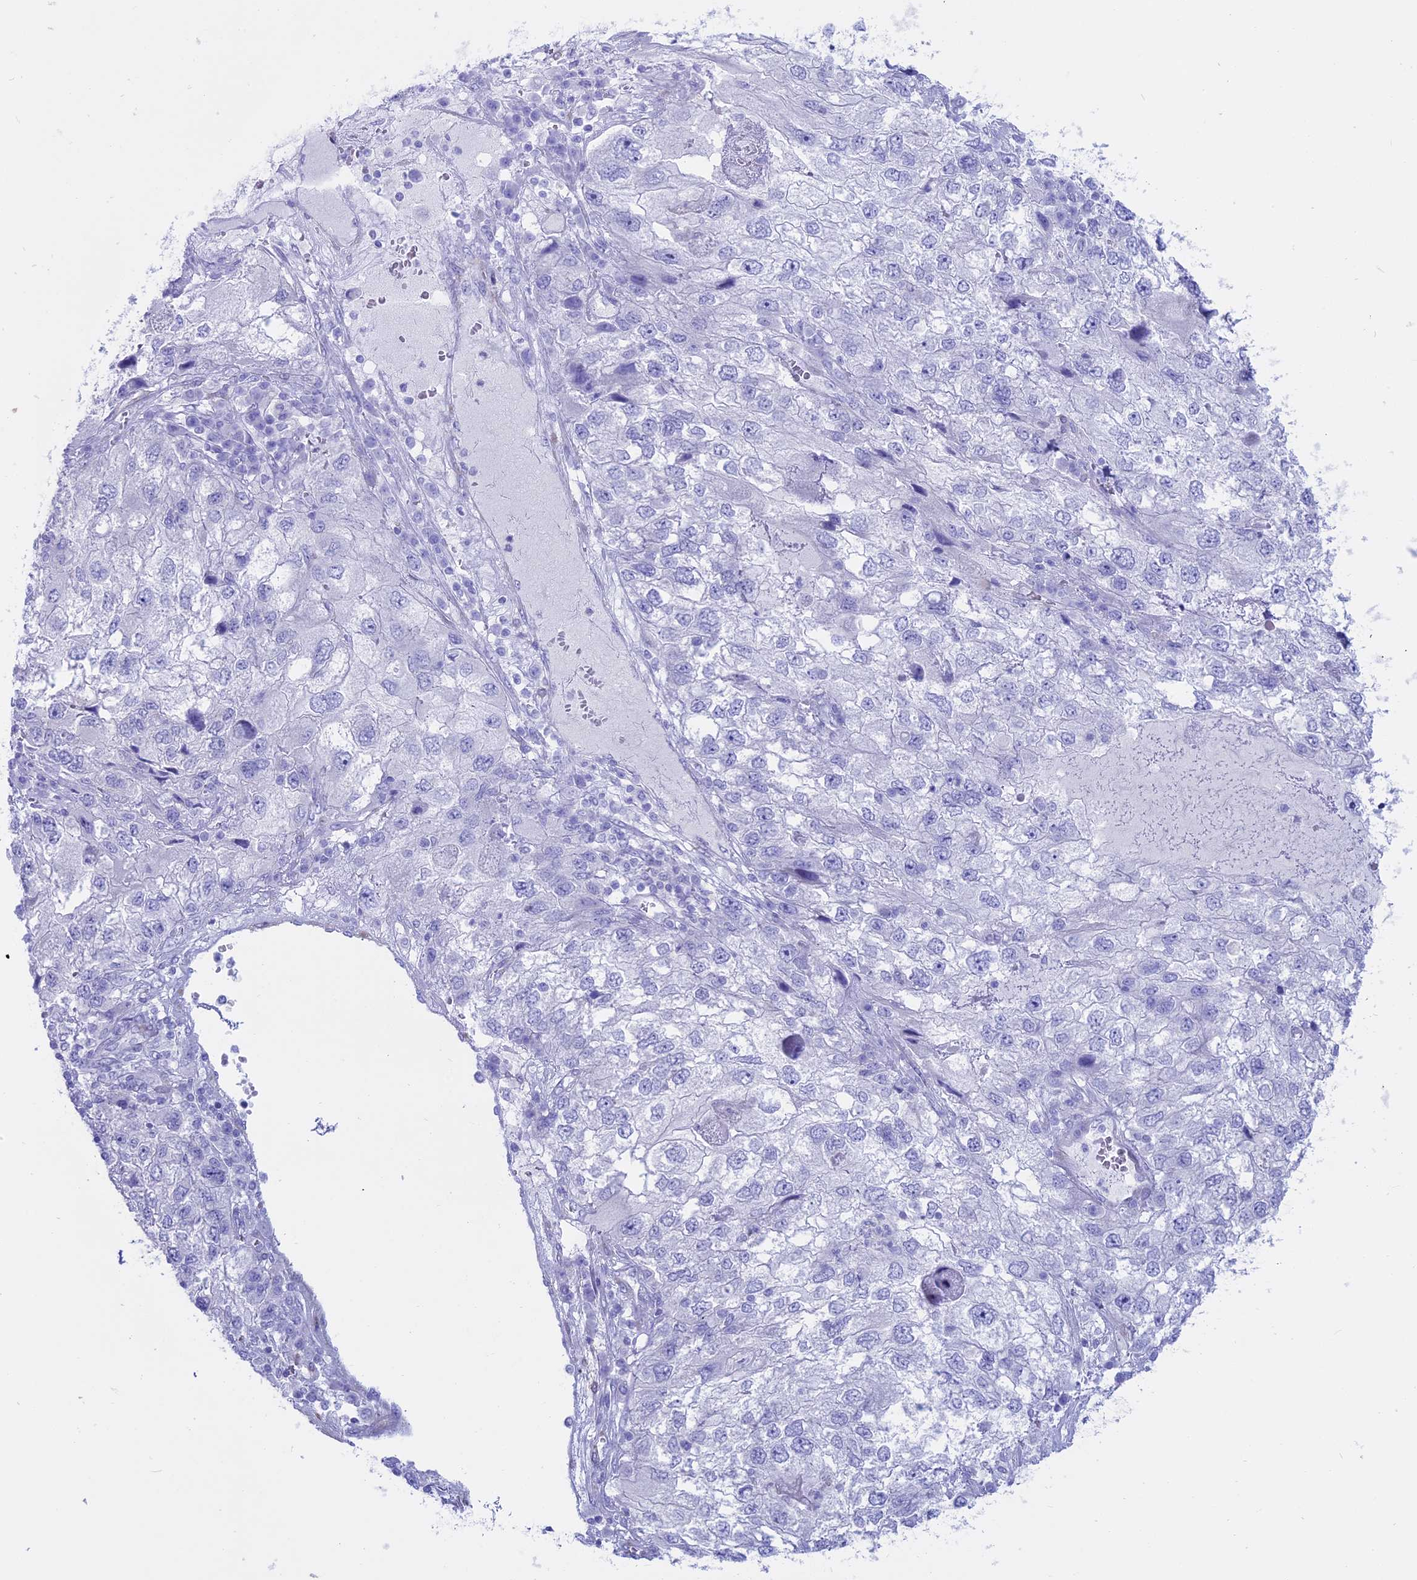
{"staining": {"intensity": "negative", "quantity": "none", "location": "none"}, "tissue": "endometrial cancer", "cell_type": "Tumor cells", "image_type": "cancer", "snomed": [{"axis": "morphology", "description": "Adenocarcinoma, NOS"}, {"axis": "topography", "description": "Endometrium"}], "caption": "Immunohistochemical staining of adenocarcinoma (endometrial) demonstrates no significant expression in tumor cells. (DAB (3,3'-diaminobenzidine) IHC with hematoxylin counter stain).", "gene": "OR2AE1", "patient": {"sex": "female", "age": 49}}